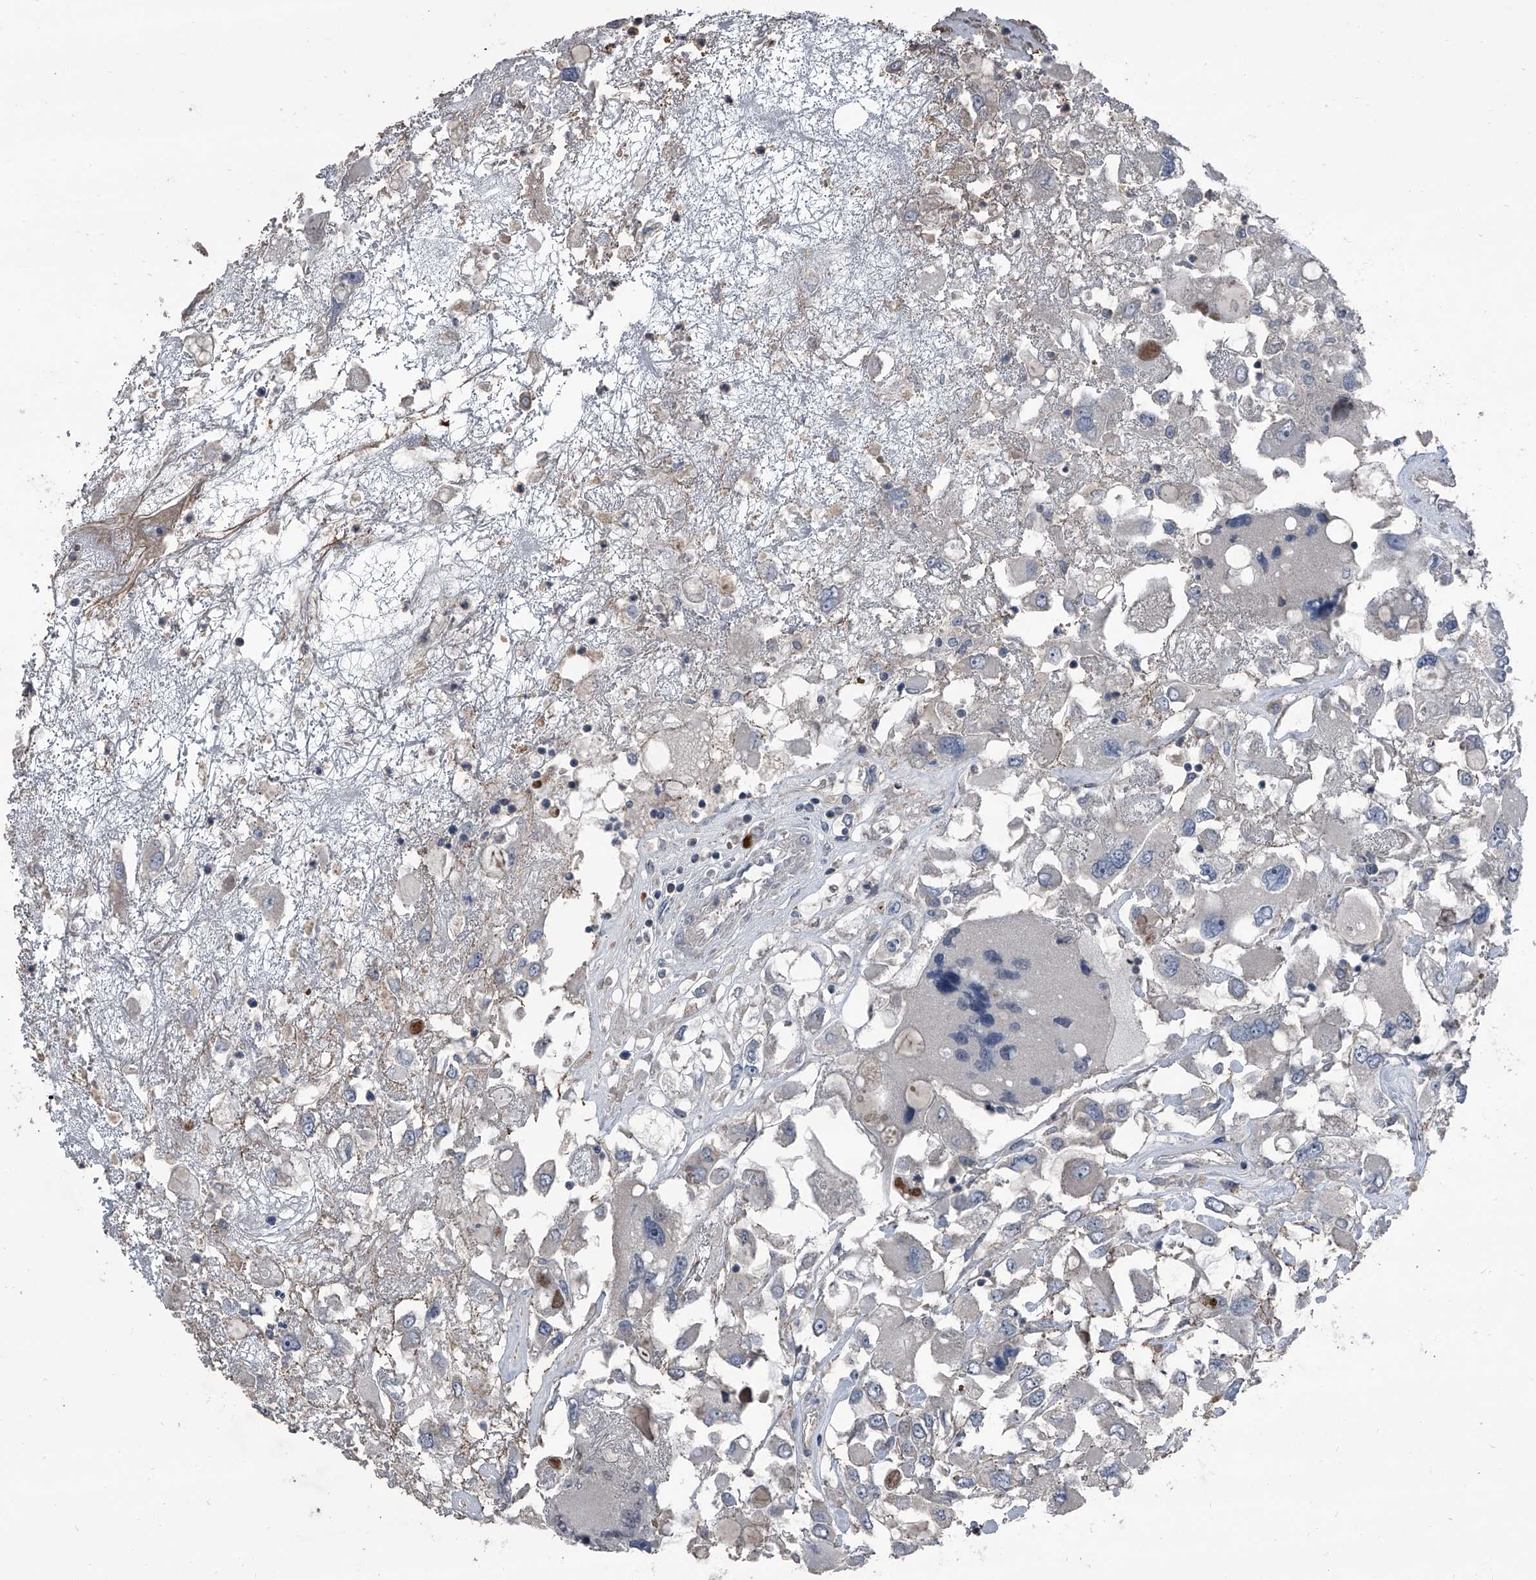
{"staining": {"intensity": "negative", "quantity": "none", "location": "none"}, "tissue": "renal cancer", "cell_type": "Tumor cells", "image_type": "cancer", "snomed": [{"axis": "morphology", "description": "Adenocarcinoma, NOS"}, {"axis": "topography", "description": "Kidney"}], "caption": "Tumor cells show no significant protein positivity in renal cancer (adenocarcinoma).", "gene": "OARD1", "patient": {"sex": "female", "age": 52}}